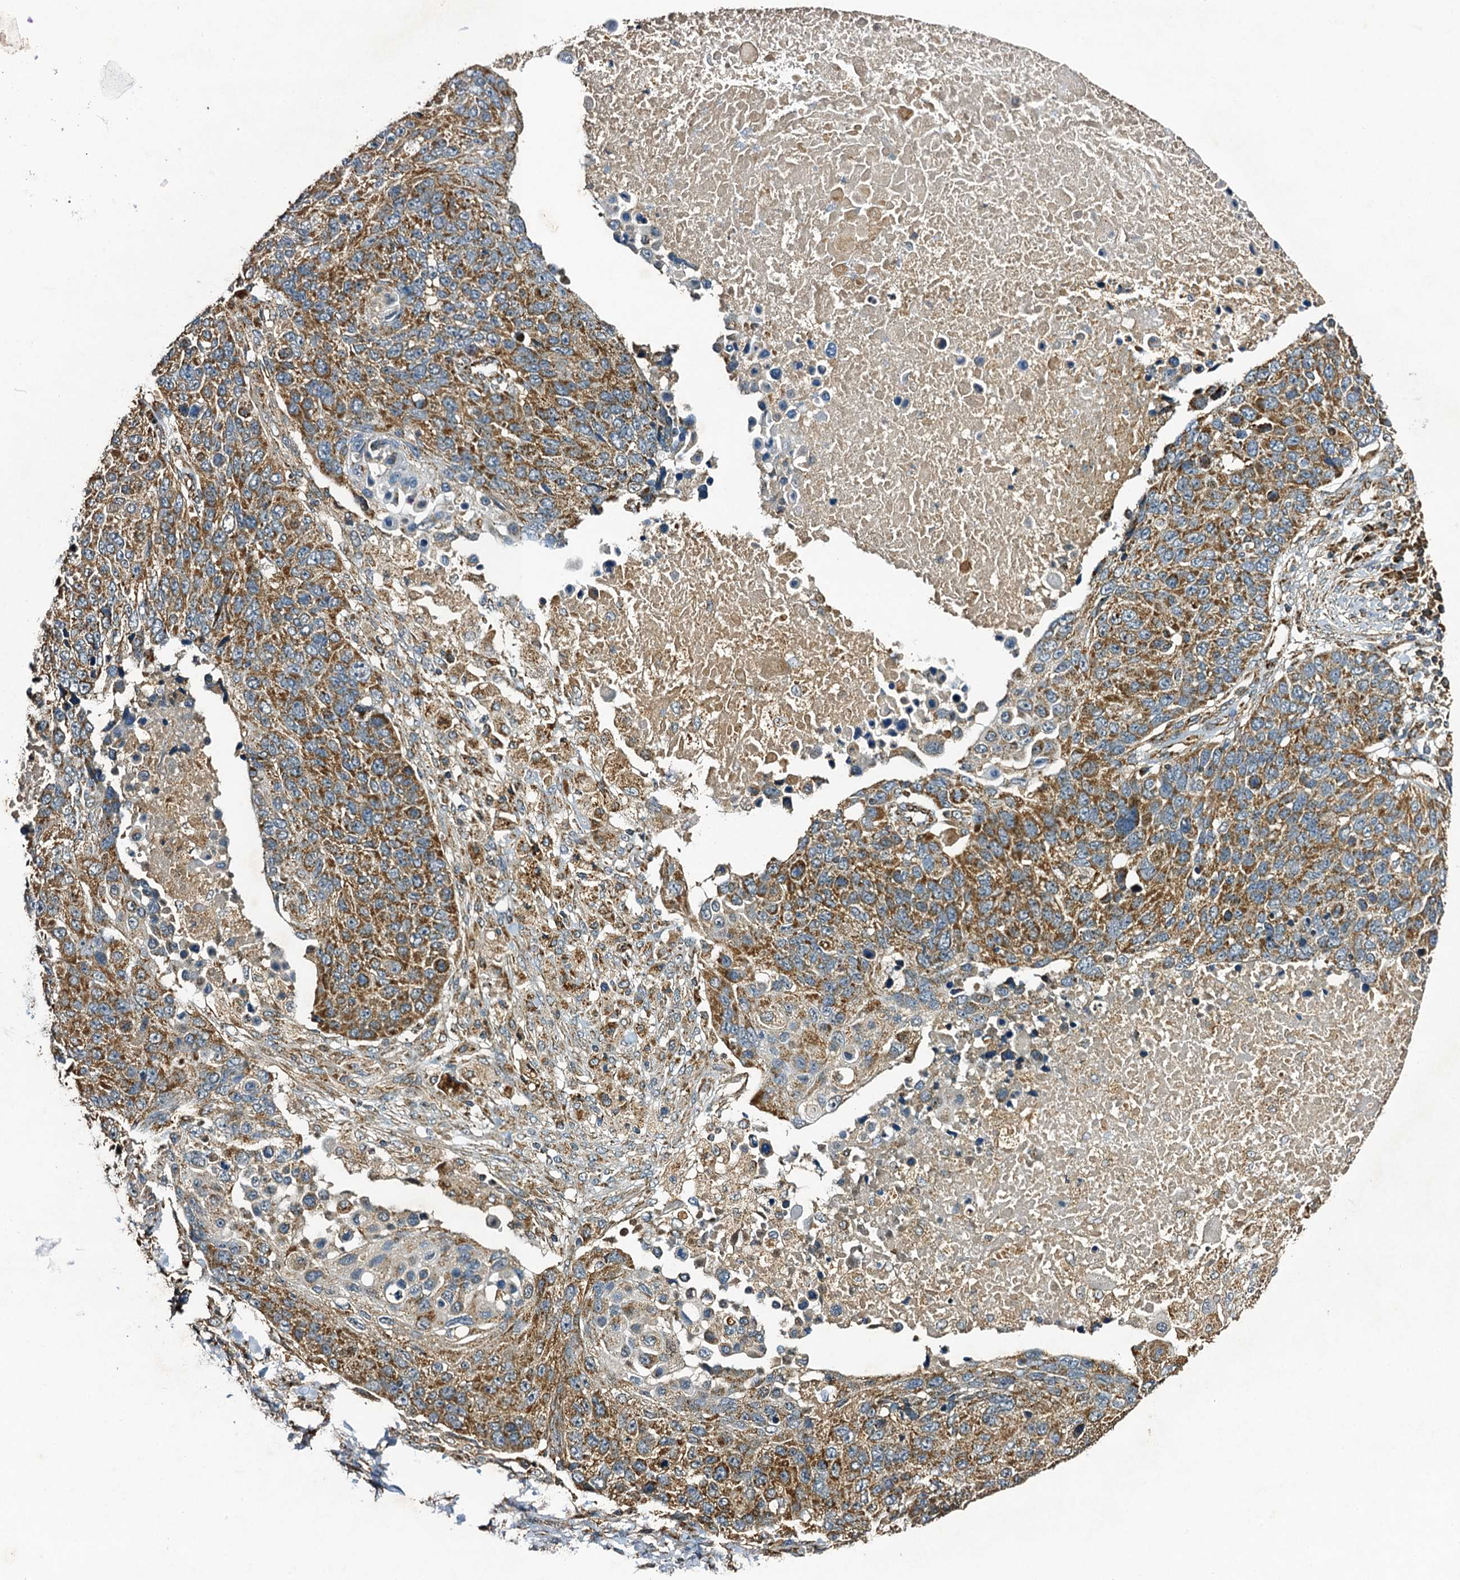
{"staining": {"intensity": "moderate", "quantity": ">75%", "location": "cytoplasmic/membranous"}, "tissue": "lung cancer", "cell_type": "Tumor cells", "image_type": "cancer", "snomed": [{"axis": "morphology", "description": "Normal tissue, NOS"}, {"axis": "morphology", "description": "Squamous cell carcinoma, NOS"}, {"axis": "topography", "description": "Lymph node"}, {"axis": "topography", "description": "Lung"}], "caption": "High-magnification brightfield microscopy of lung cancer (squamous cell carcinoma) stained with DAB (brown) and counterstained with hematoxylin (blue). tumor cells exhibit moderate cytoplasmic/membranous staining is identified in about>75% of cells. The protein of interest is stained brown, and the nuclei are stained in blue (DAB IHC with brightfield microscopy, high magnification).", "gene": "NDUFA13", "patient": {"sex": "male", "age": 66}}